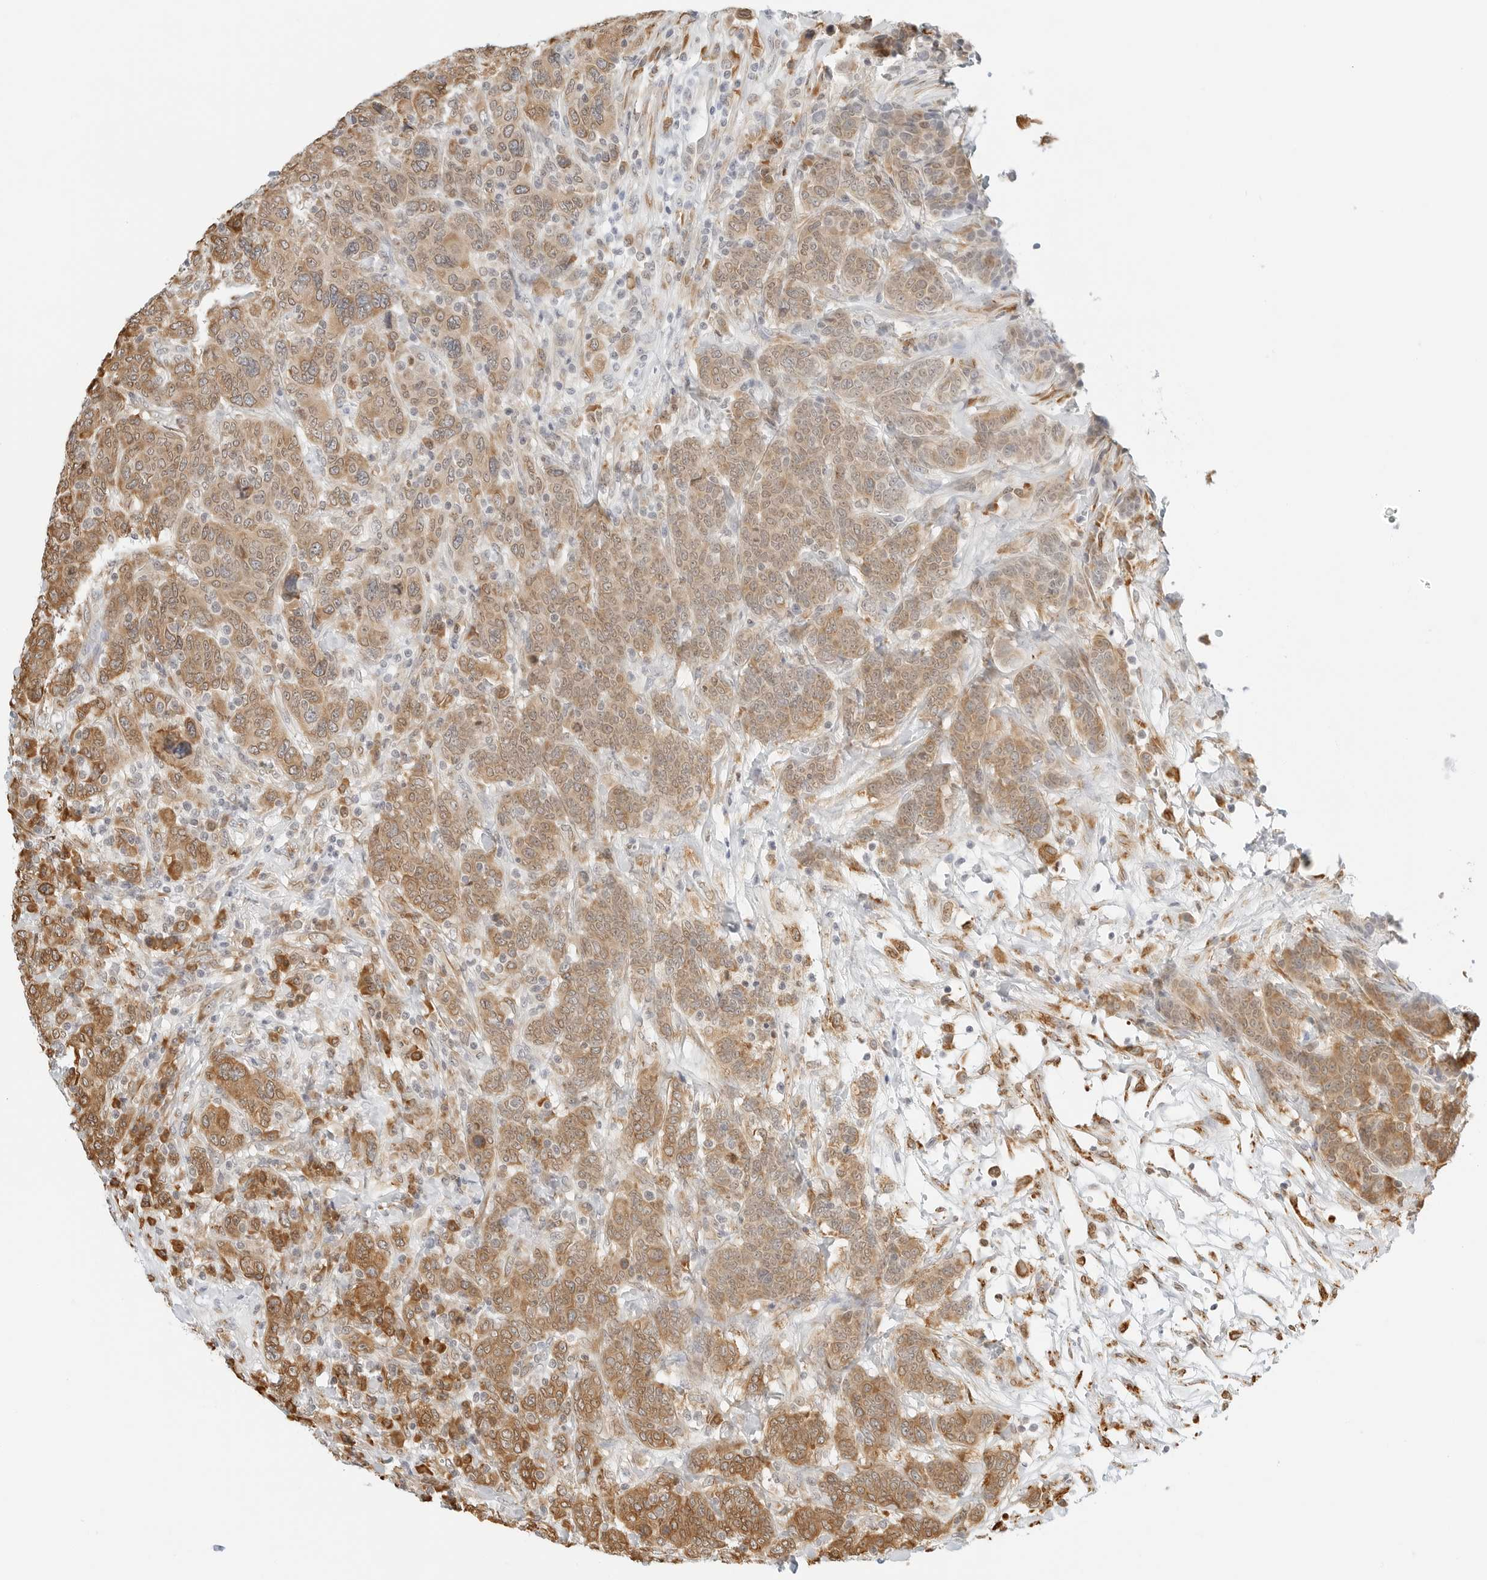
{"staining": {"intensity": "moderate", "quantity": ">75%", "location": "cytoplasmic/membranous"}, "tissue": "breast cancer", "cell_type": "Tumor cells", "image_type": "cancer", "snomed": [{"axis": "morphology", "description": "Duct carcinoma"}, {"axis": "topography", "description": "Breast"}], "caption": "Immunohistochemistry (IHC) histopathology image of neoplastic tissue: human intraductal carcinoma (breast) stained using immunohistochemistry exhibits medium levels of moderate protein expression localized specifically in the cytoplasmic/membranous of tumor cells, appearing as a cytoplasmic/membranous brown color.", "gene": "THEM4", "patient": {"sex": "female", "age": 37}}